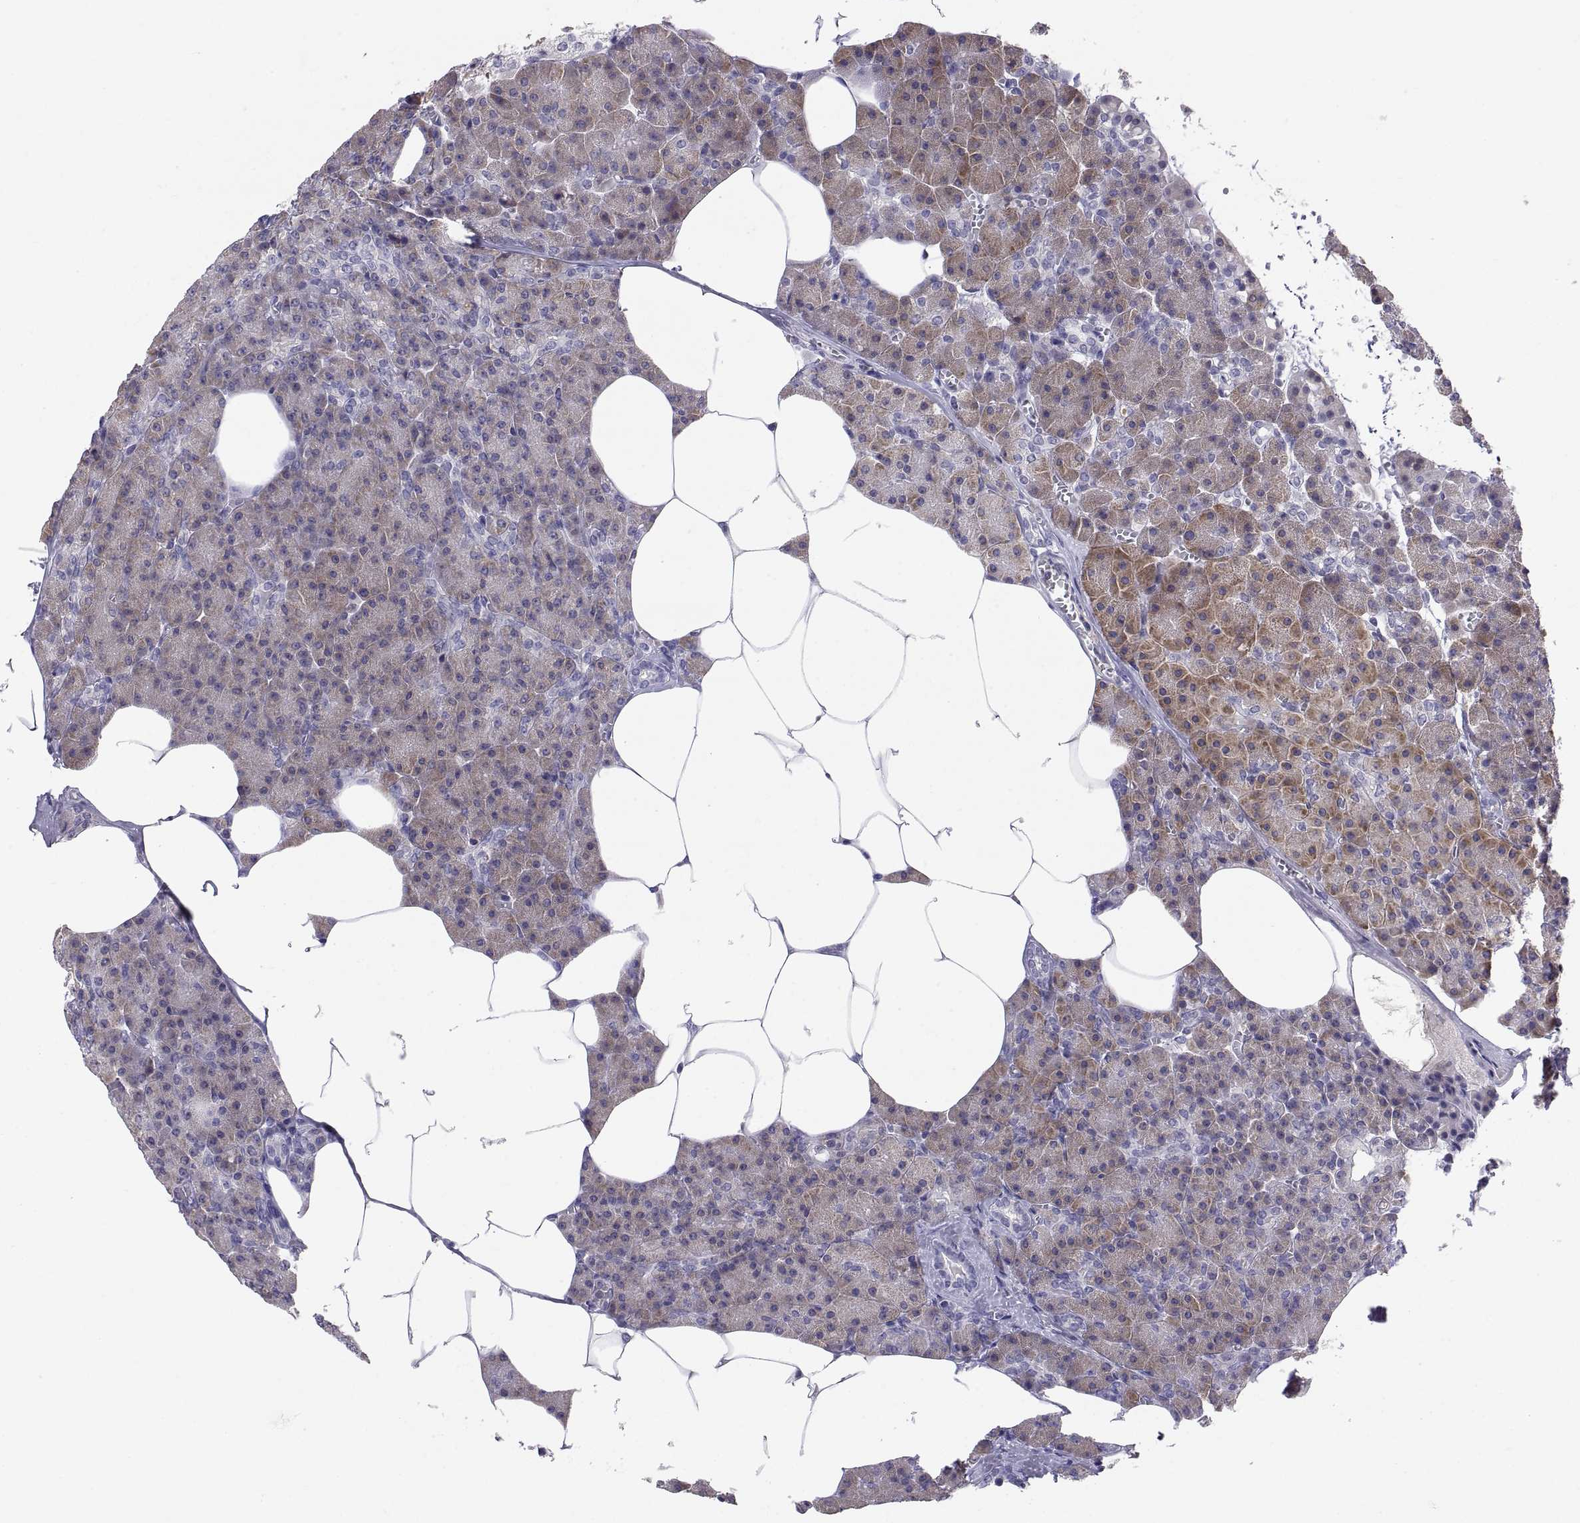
{"staining": {"intensity": "moderate", "quantity": ">75%", "location": "cytoplasmic/membranous"}, "tissue": "pancreas", "cell_type": "Exocrine glandular cells", "image_type": "normal", "snomed": [{"axis": "morphology", "description": "Normal tissue, NOS"}, {"axis": "topography", "description": "Pancreas"}], "caption": "Immunohistochemistry (IHC) staining of benign pancreas, which demonstrates medium levels of moderate cytoplasmic/membranous expression in about >75% of exocrine glandular cells indicating moderate cytoplasmic/membranous protein expression. The staining was performed using DAB (brown) for protein detection and nuclei were counterstained in hematoxylin (blue).", "gene": "PKP1", "patient": {"sex": "female", "age": 45}}